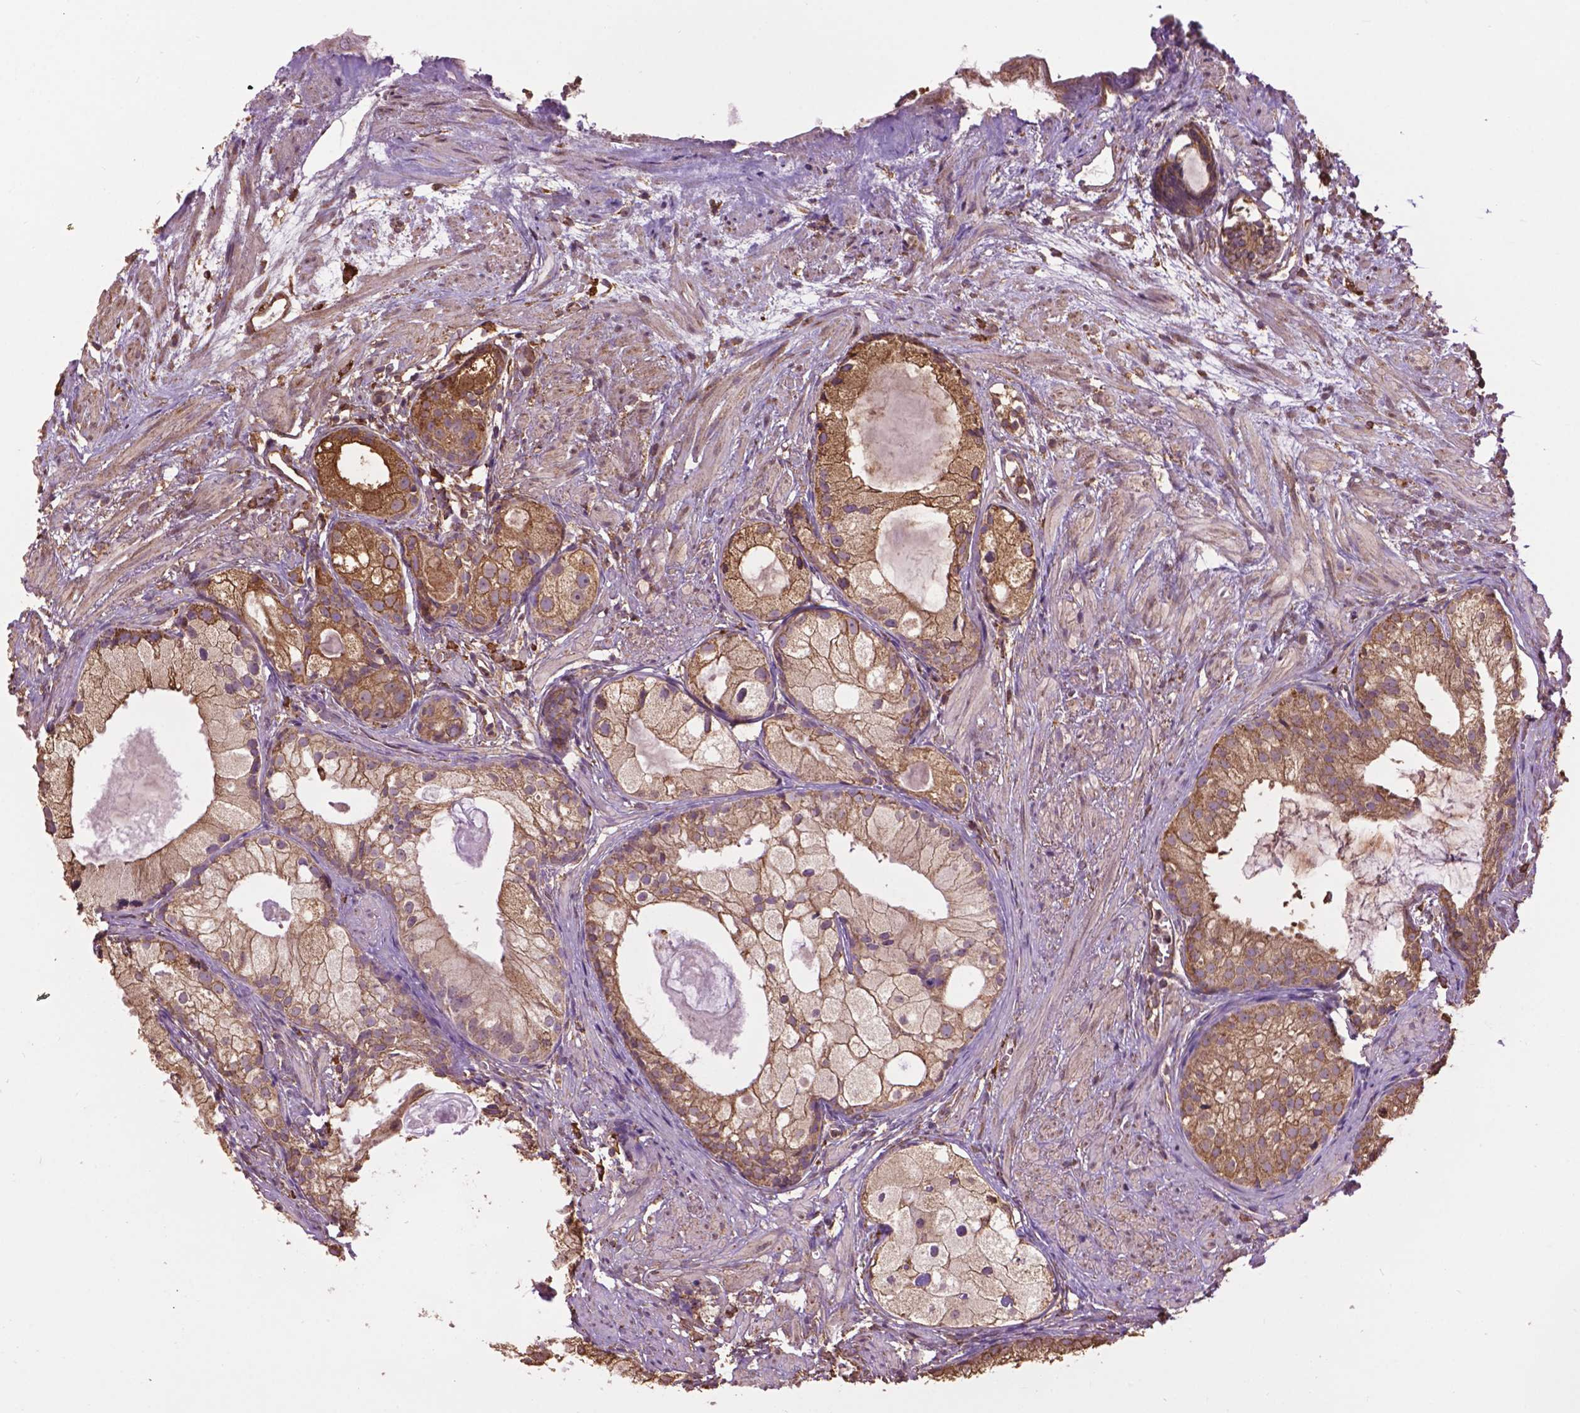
{"staining": {"intensity": "moderate", "quantity": ">75%", "location": "cytoplasmic/membranous"}, "tissue": "prostate cancer", "cell_type": "Tumor cells", "image_type": "cancer", "snomed": [{"axis": "morphology", "description": "Adenocarcinoma, High grade"}, {"axis": "topography", "description": "Prostate"}], "caption": "Immunohistochemical staining of prostate cancer shows moderate cytoplasmic/membranous protein positivity in approximately >75% of tumor cells.", "gene": "PPP2R5E", "patient": {"sex": "male", "age": 85}}